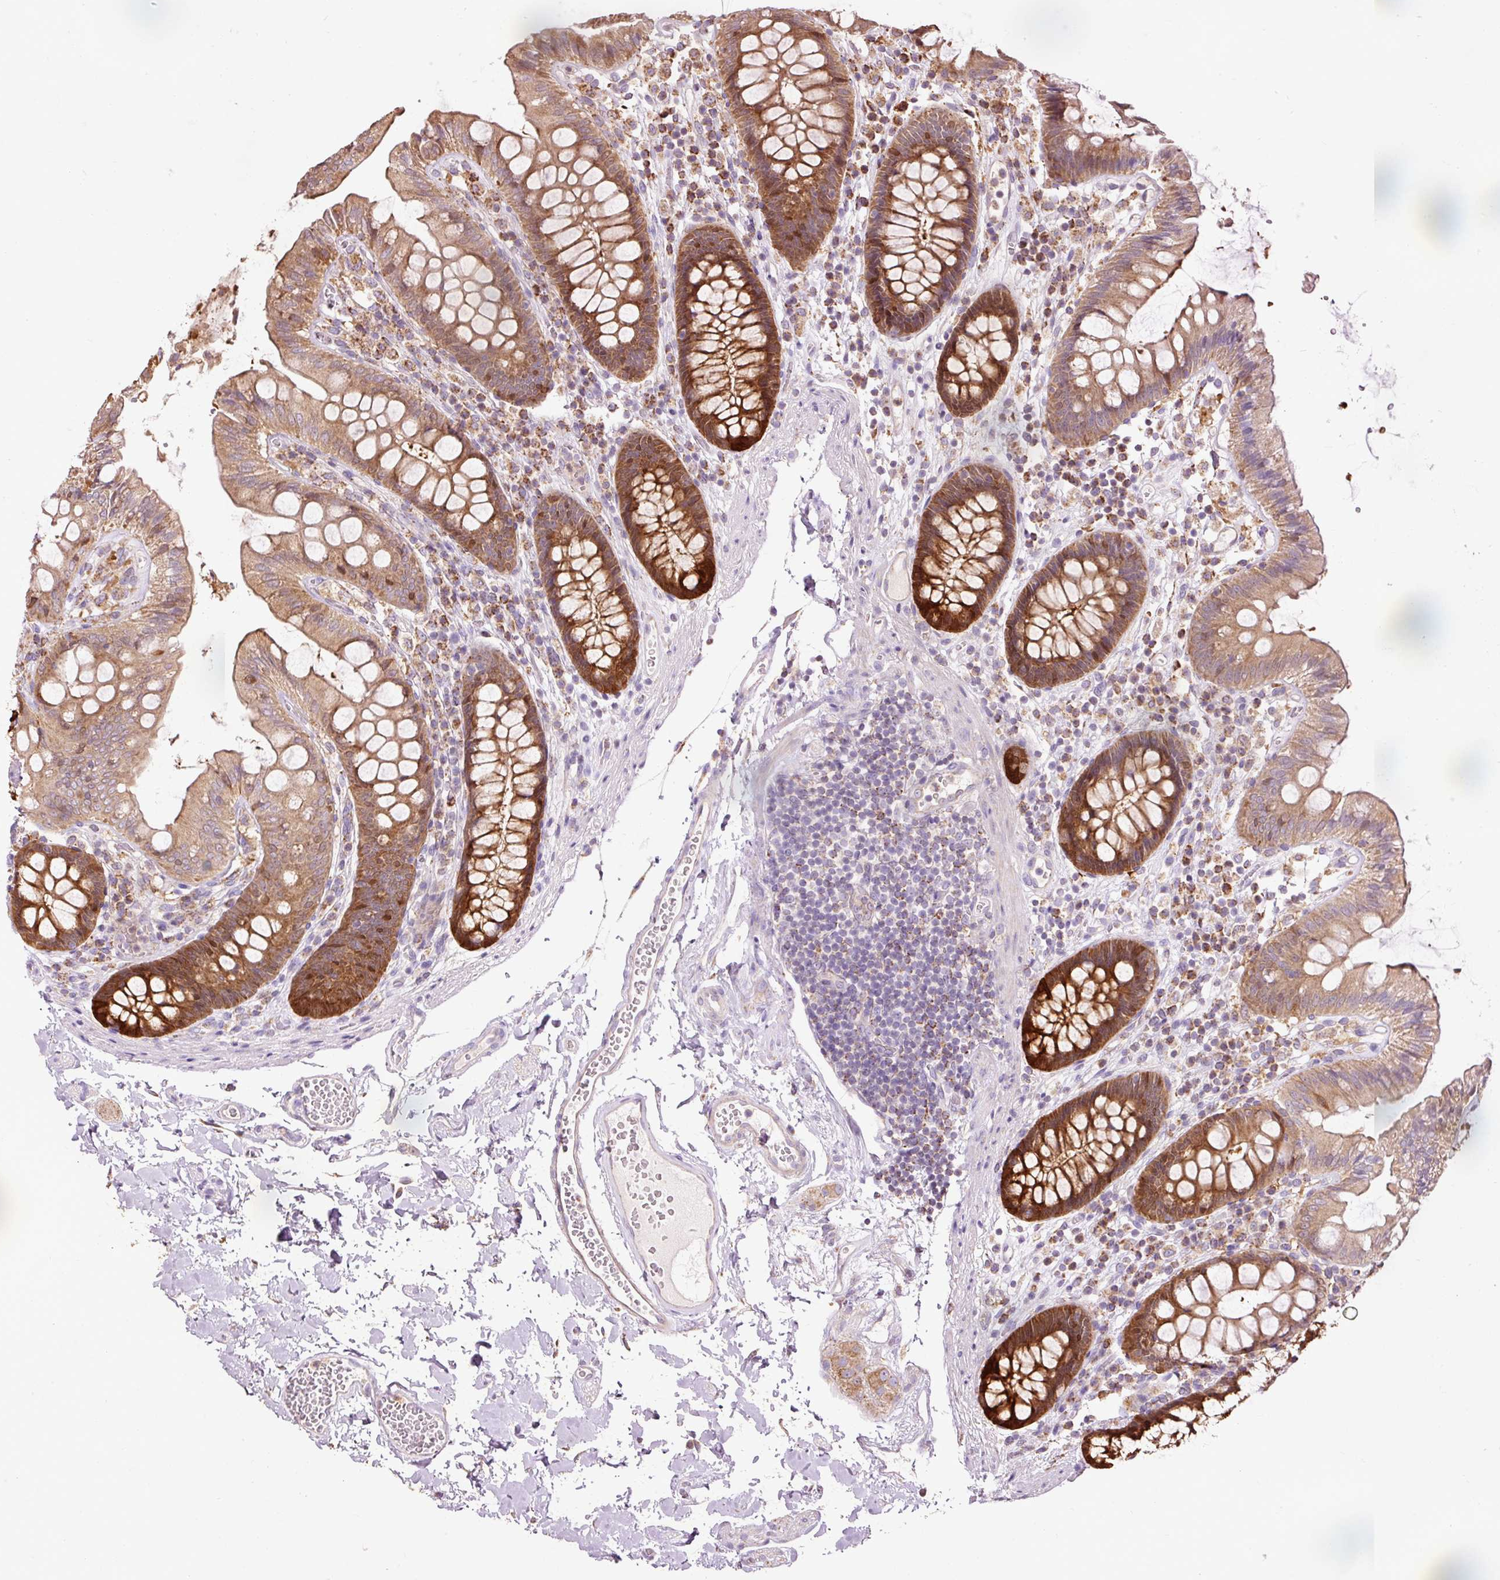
{"staining": {"intensity": "weak", "quantity": "<25%", "location": "cytoplasmic/membranous"}, "tissue": "colon", "cell_type": "Endothelial cells", "image_type": "normal", "snomed": [{"axis": "morphology", "description": "Normal tissue, NOS"}, {"axis": "topography", "description": "Colon"}], "caption": "Immunohistochemistry (IHC) image of normal human colon stained for a protein (brown), which reveals no staining in endothelial cells.", "gene": "PRDX5", "patient": {"sex": "male", "age": 84}}